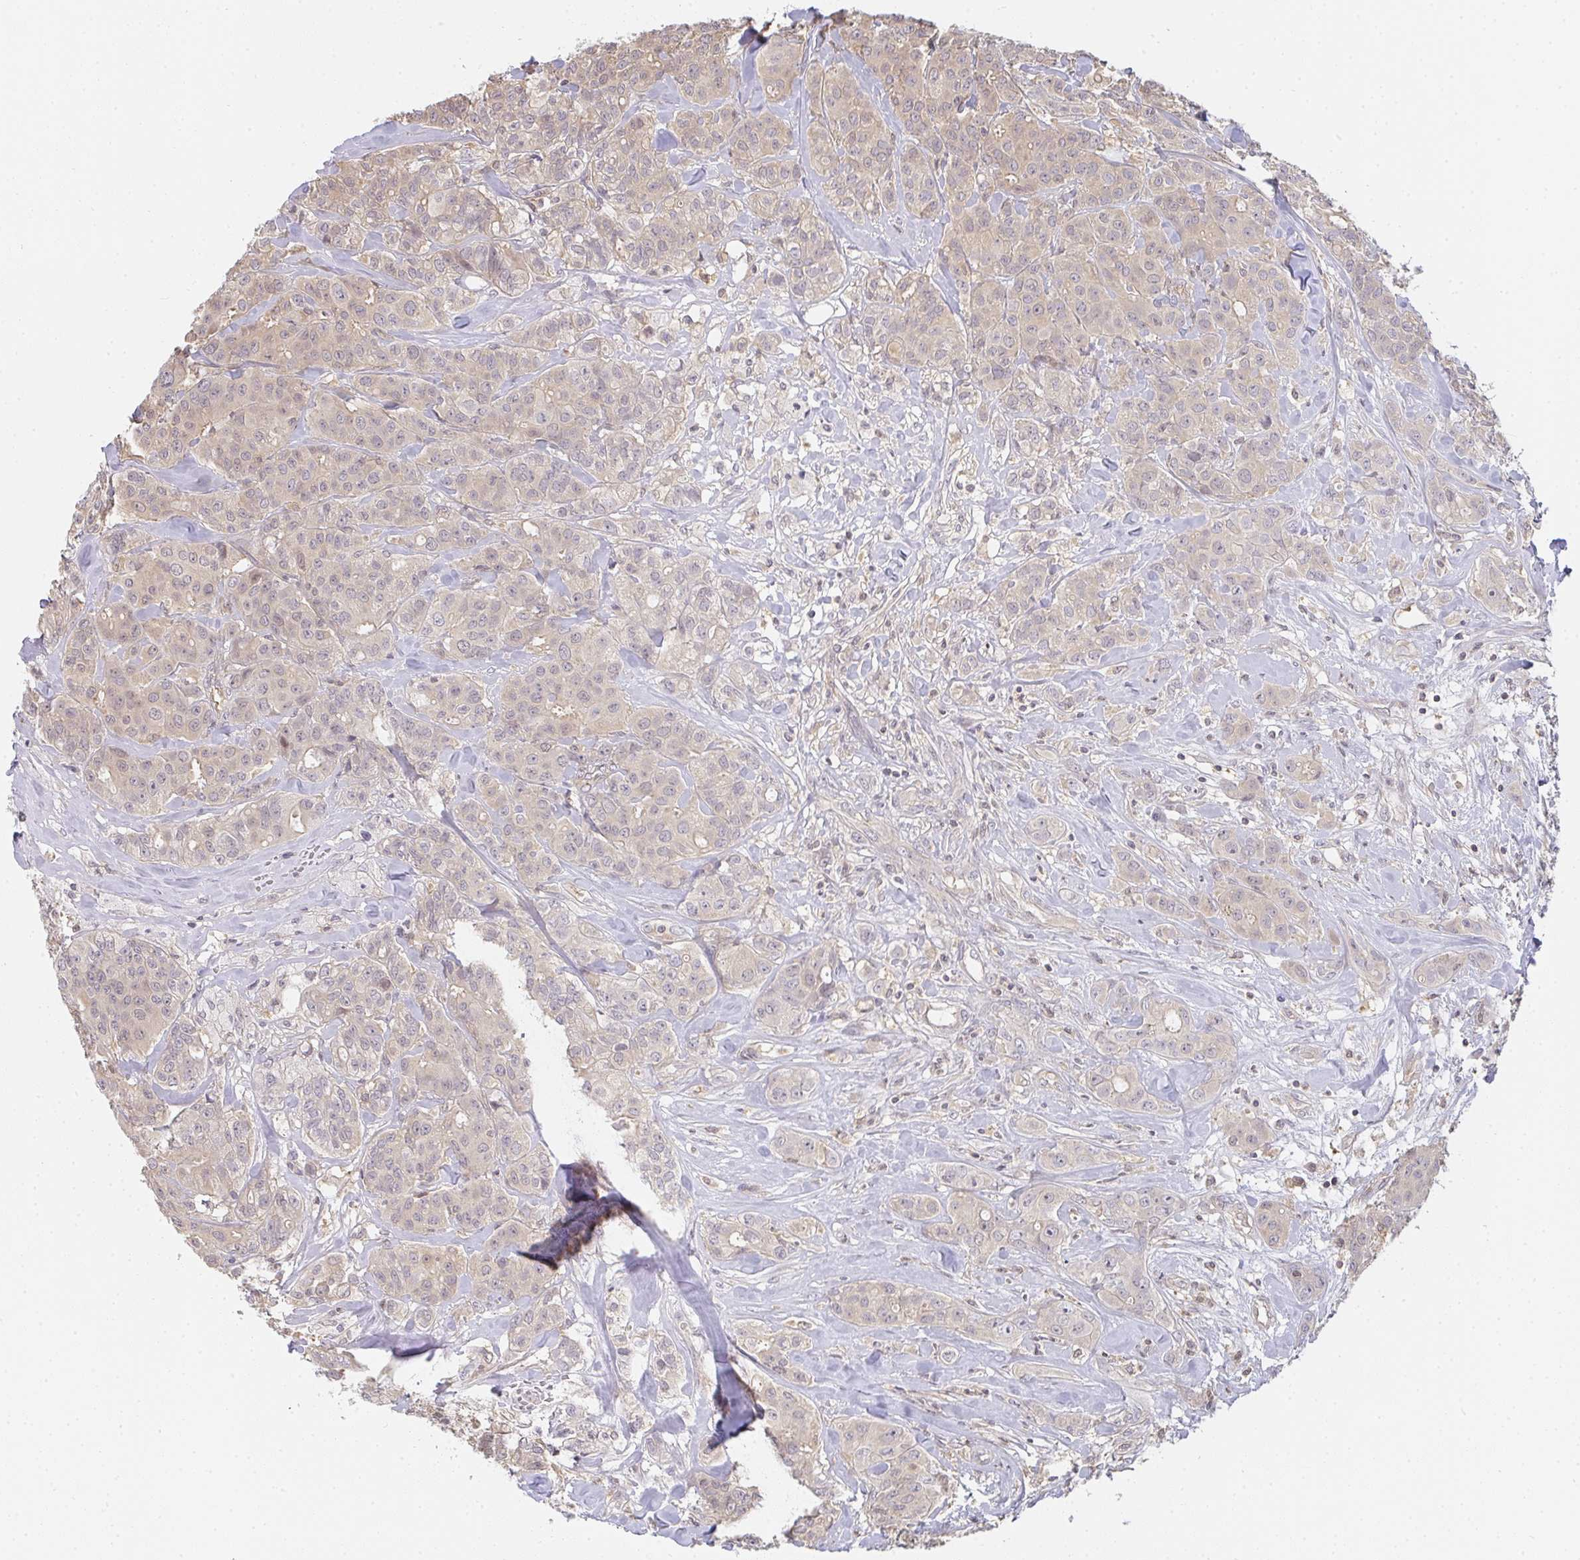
{"staining": {"intensity": "weak", "quantity": ">75%", "location": "cytoplasmic/membranous"}, "tissue": "breast cancer", "cell_type": "Tumor cells", "image_type": "cancer", "snomed": [{"axis": "morphology", "description": "Normal tissue, NOS"}, {"axis": "morphology", "description": "Duct carcinoma"}, {"axis": "topography", "description": "Breast"}], "caption": "A photomicrograph of human breast cancer stained for a protein exhibits weak cytoplasmic/membranous brown staining in tumor cells.", "gene": "GSDMB", "patient": {"sex": "female", "age": 43}}